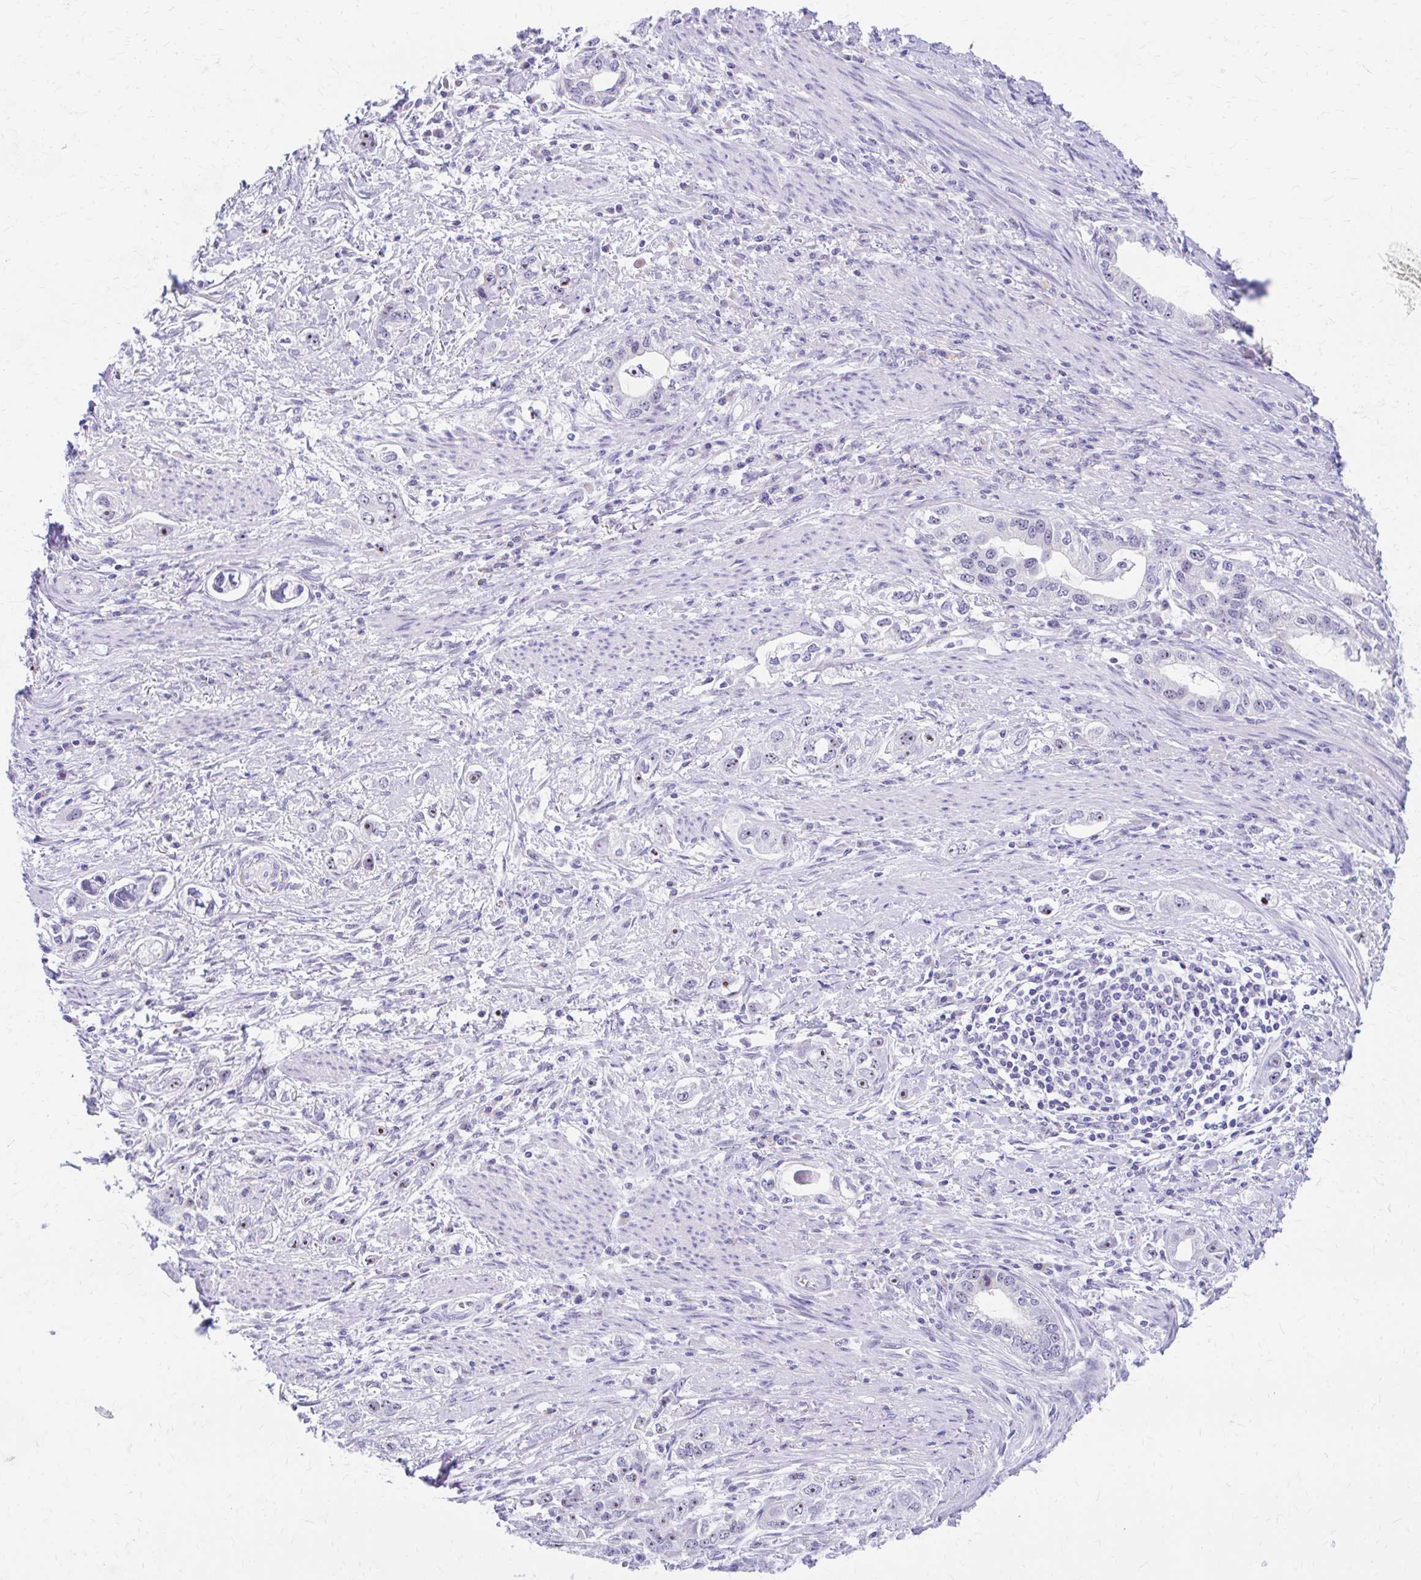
{"staining": {"intensity": "moderate", "quantity": "25%-75%", "location": "nuclear"}, "tissue": "stomach cancer", "cell_type": "Tumor cells", "image_type": "cancer", "snomed": [{"axis": "morphology", "description": "Adenocarcinoma, NOS"}, {"axis": "topography", "description": "Stomach, lower"}], "caption": "Tumor cells show medium levels of moderate nuclear staining in approximately 25%-75% of cells in stomach cancer (adenocarcinoma).", "gene": "FTSJ3", "patient": {"sex": "female", "age": 93}}